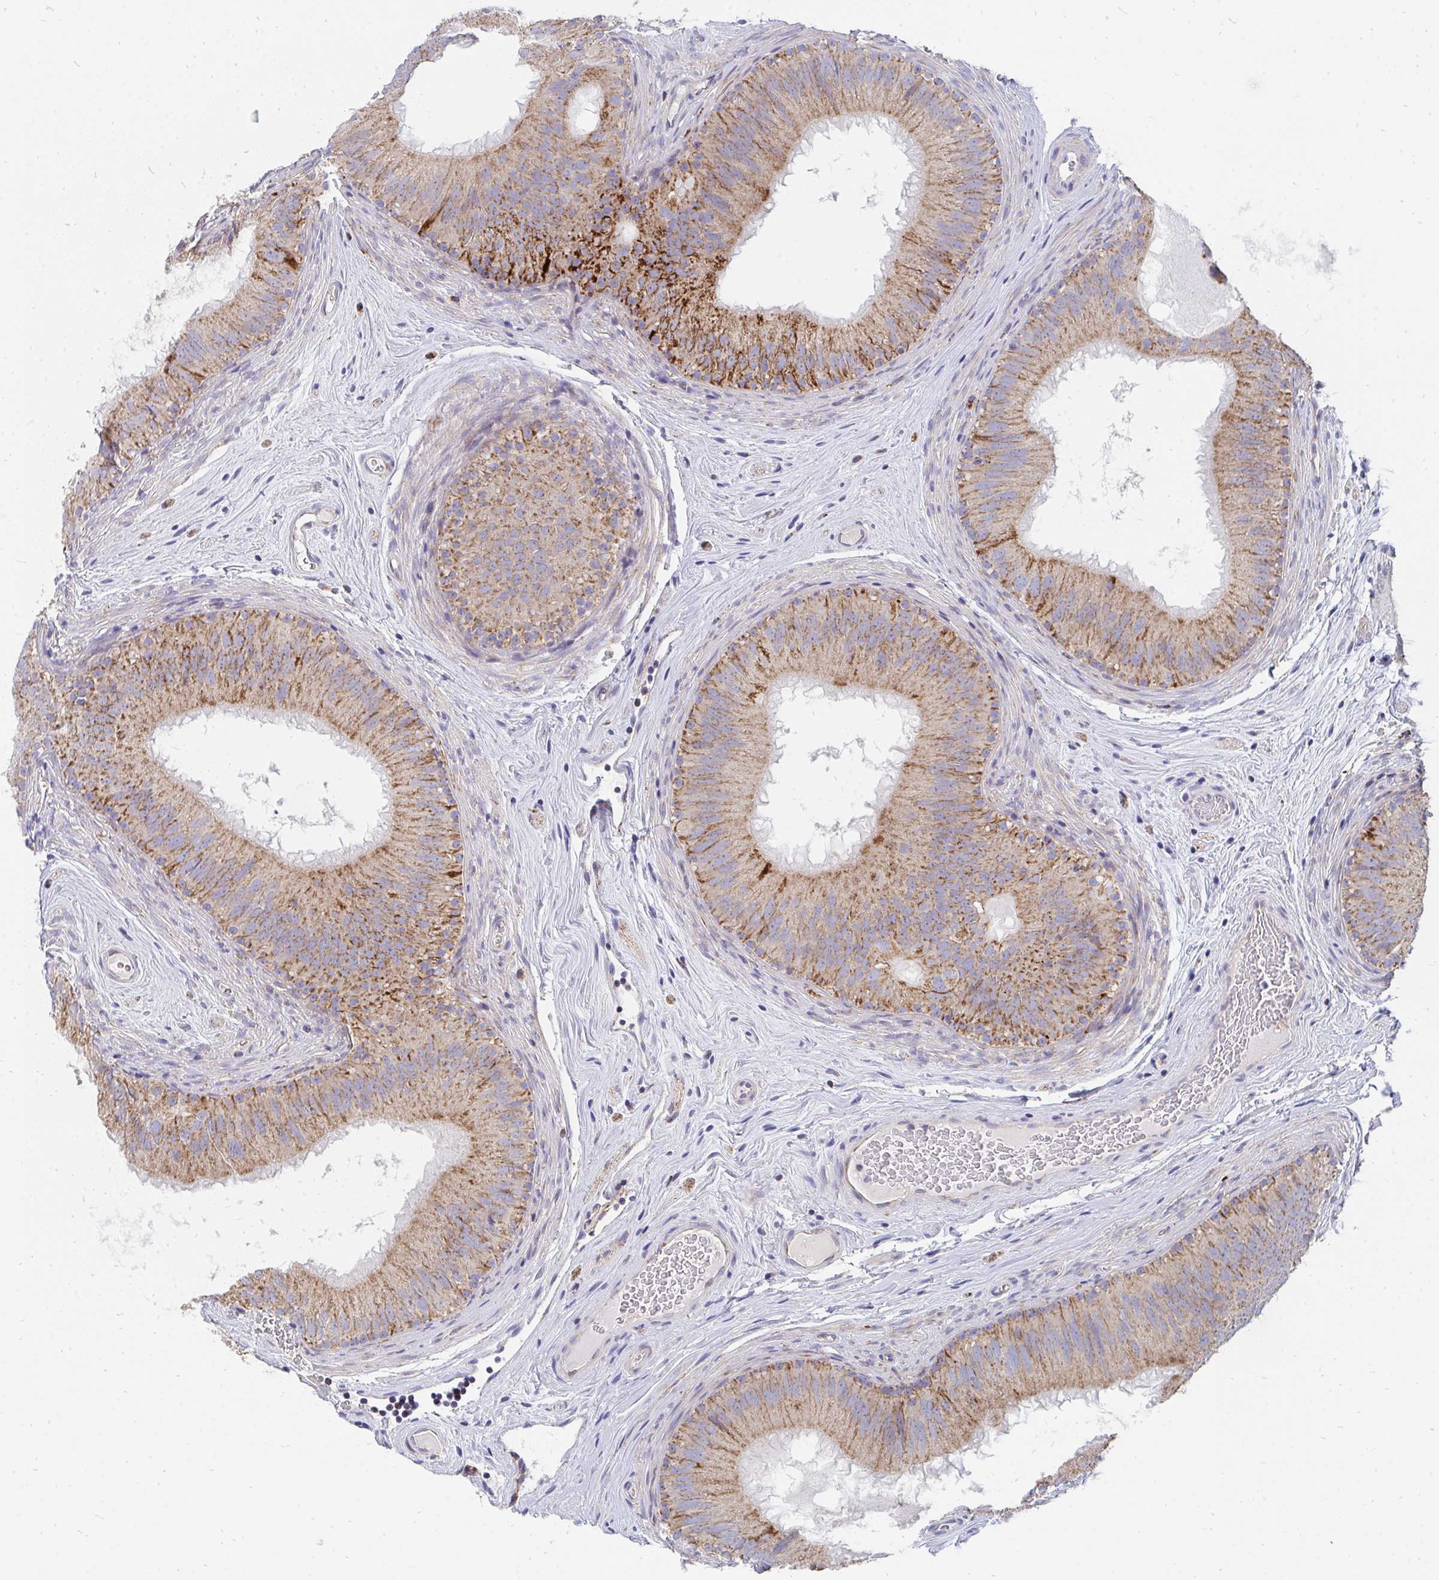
{"staining": {"intensity": "moderate", "quantity": ">75%", "location": "cytoplasmic/membranous"}, "tissue": "epididymis", "cell_type": "Glandular cells", "image_type": "normal", "snomed": [{"axis": "morphology", "description": "Normal tissue, NOS"}, {"axis": "topography", "description": "Epididymis"}], "caption": "Protein analysis of unremarkable epididymis demonstrates moderate cytoplasmic/membranous expression in about >75% of glandular cells.", "gene": "PC", "patient": {"sex": "male", "age": 44}}